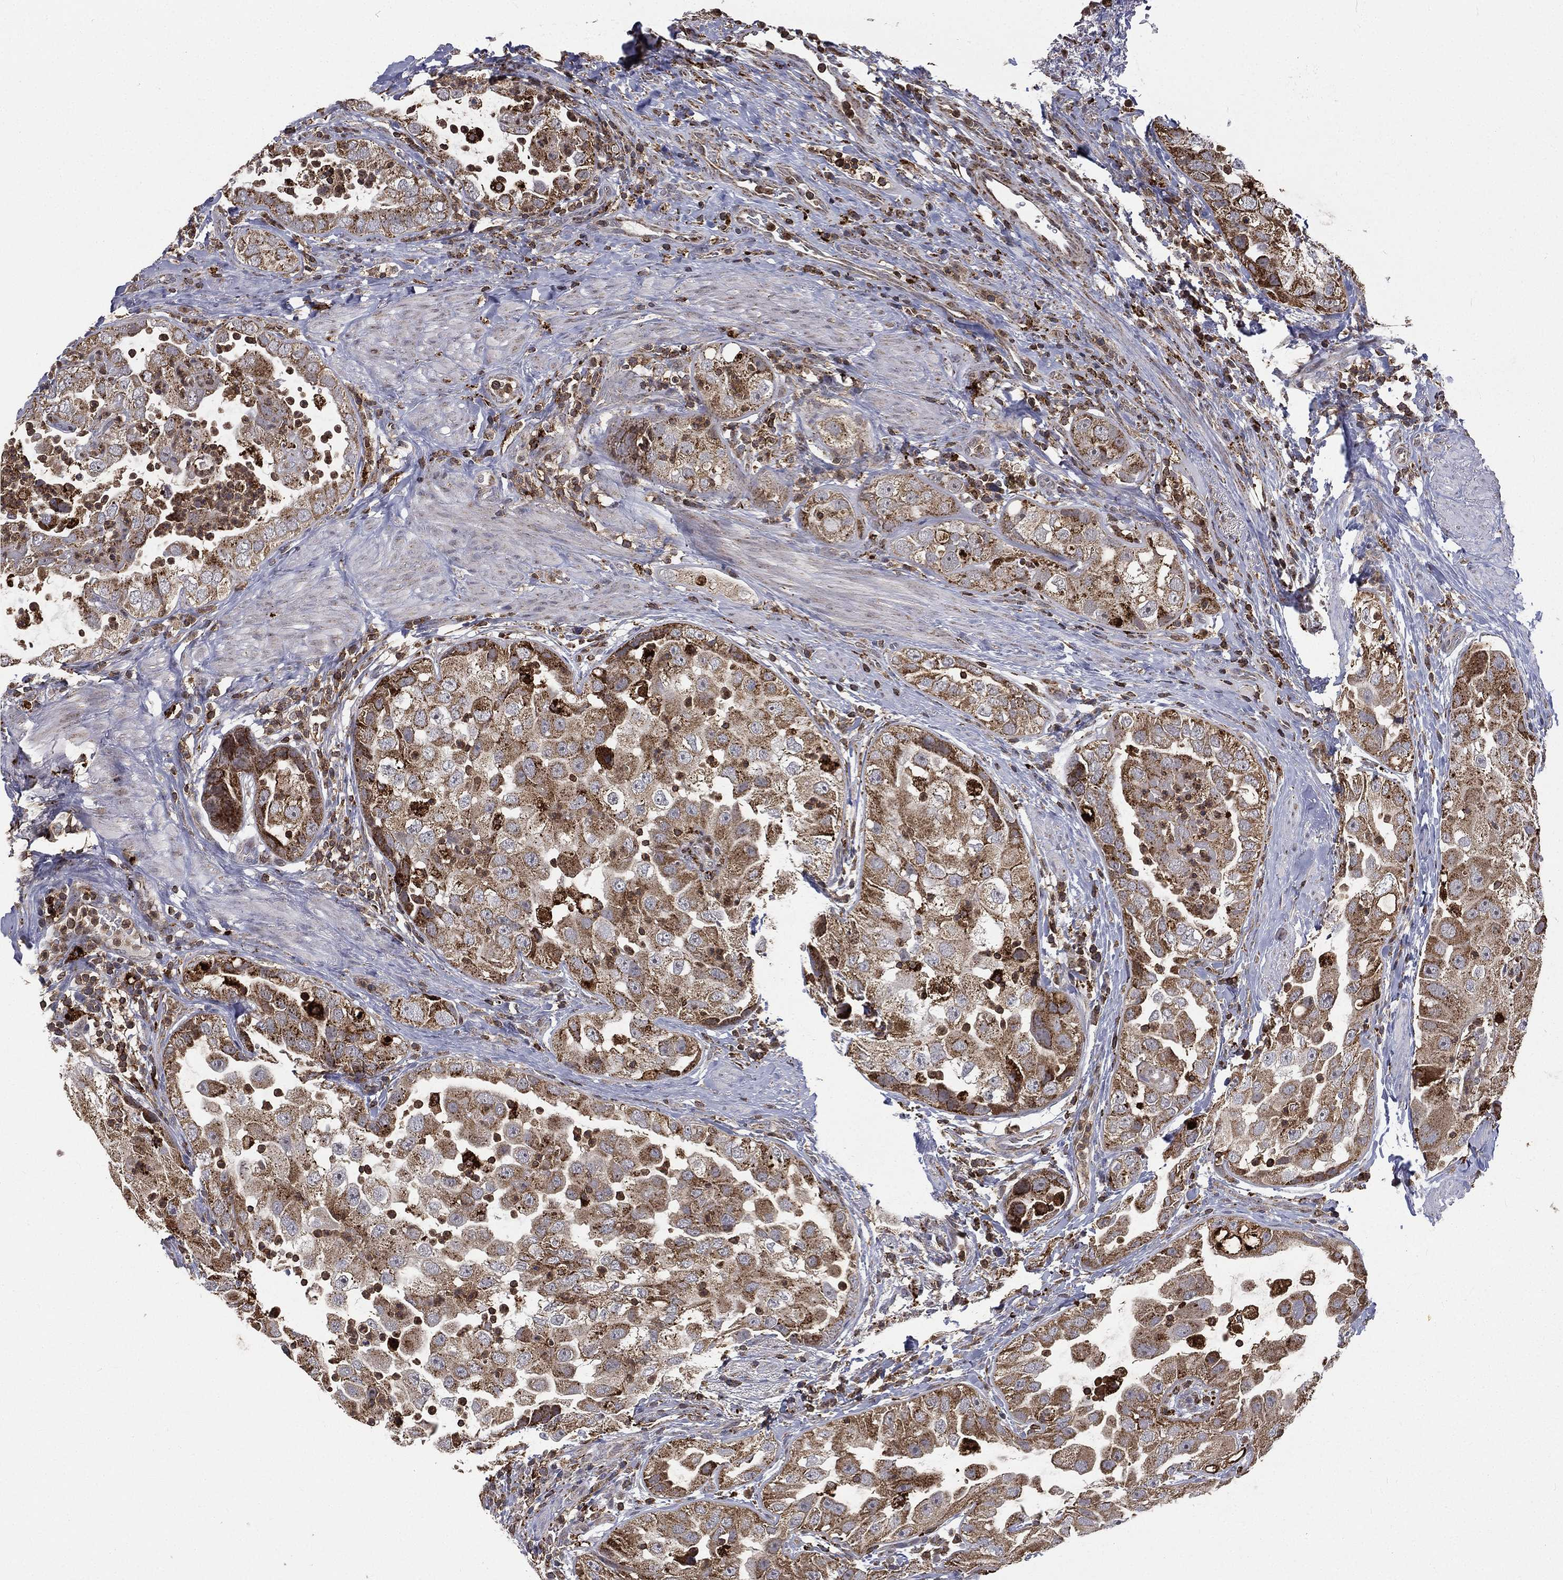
{"staining": {"intensity": "strong", "quantity": "25%-75%", "location": "cytoplasmic/membranous"}, "tissue": "urothelial cancer", "cell_type": "Tumor cells", "image_type": "cancer", "snomed": [{"axis": "morphology", "description": "Urothelial carcinoma, High grade"}, {"axis": "topography", "description": "Urinary bladder"}], "caption": "Strong cytoplasmic/membranous protein positivity is appreciated in about 25%-75% of tumor cells in high-grade urothelial carcinoma. The staining is performed using DAB brown chromogen to label protein expression. The nuclei are counter-stained blue using hematoxylin.", "gene": "RIN3", "patient": {"sex": "female", "age": 41}}